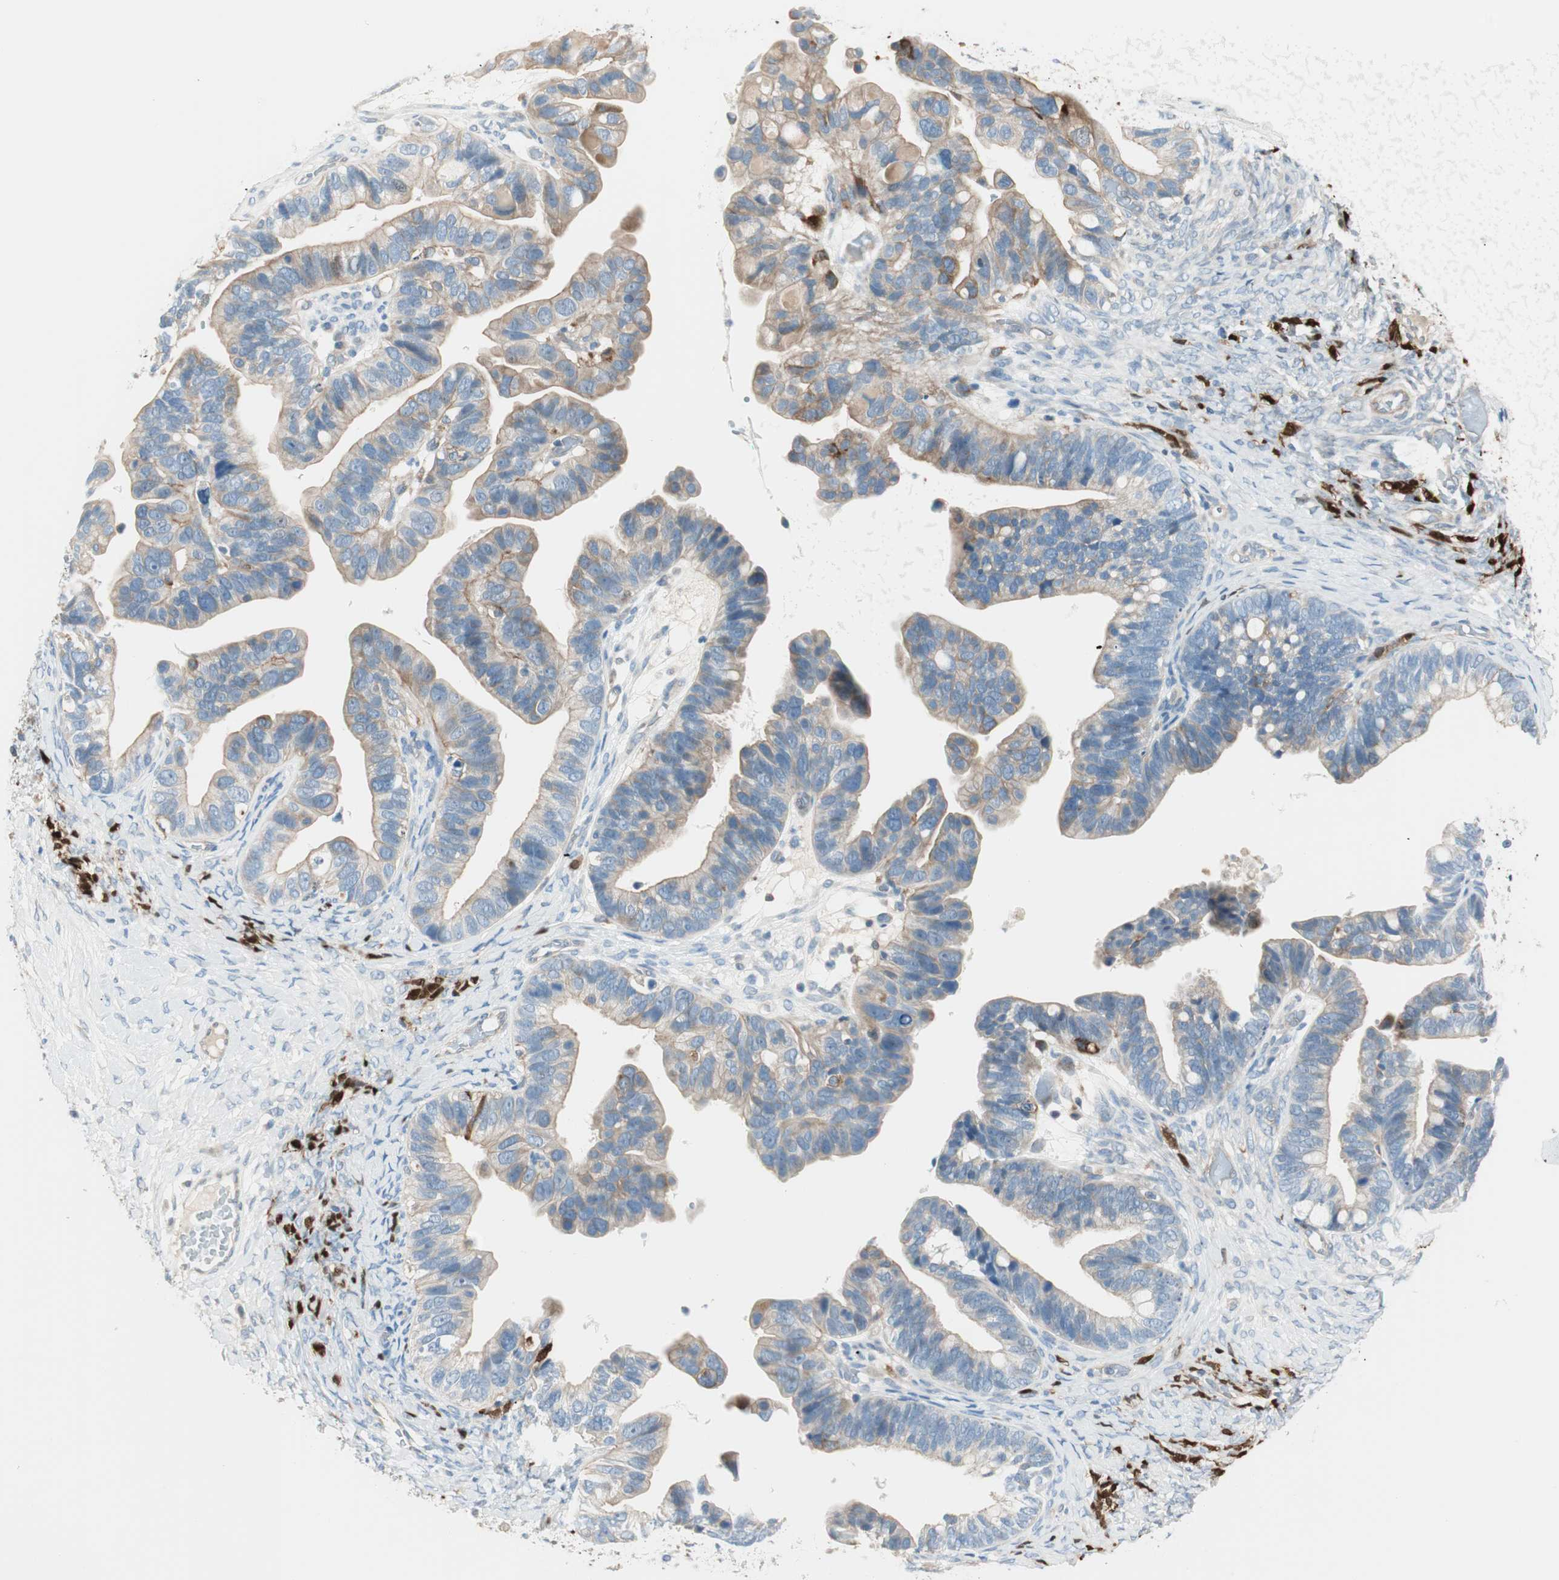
{"staining": {"intensity": "weak", "quantity": ">75%", "location": "cytoplasmic/membranous"}, "tissue": "ovarian cancer", "cell_type": "Tumor cells", "image_type": "cancer", "snomed": [{"axis": "morphology", "description": "Cystadenocarcinoma, serous, NOS"}, {"axis": "topography", "description": "Ovary"}], "caption": "This is a histology image of IHC staining of ovarian cancer (serous cystadenocarcinoma), which shows weak expression in the cytoplasmic/membranous of tumor cells.", "gene": "CDK3", "patient": {"sex": "female", "age": 56}}